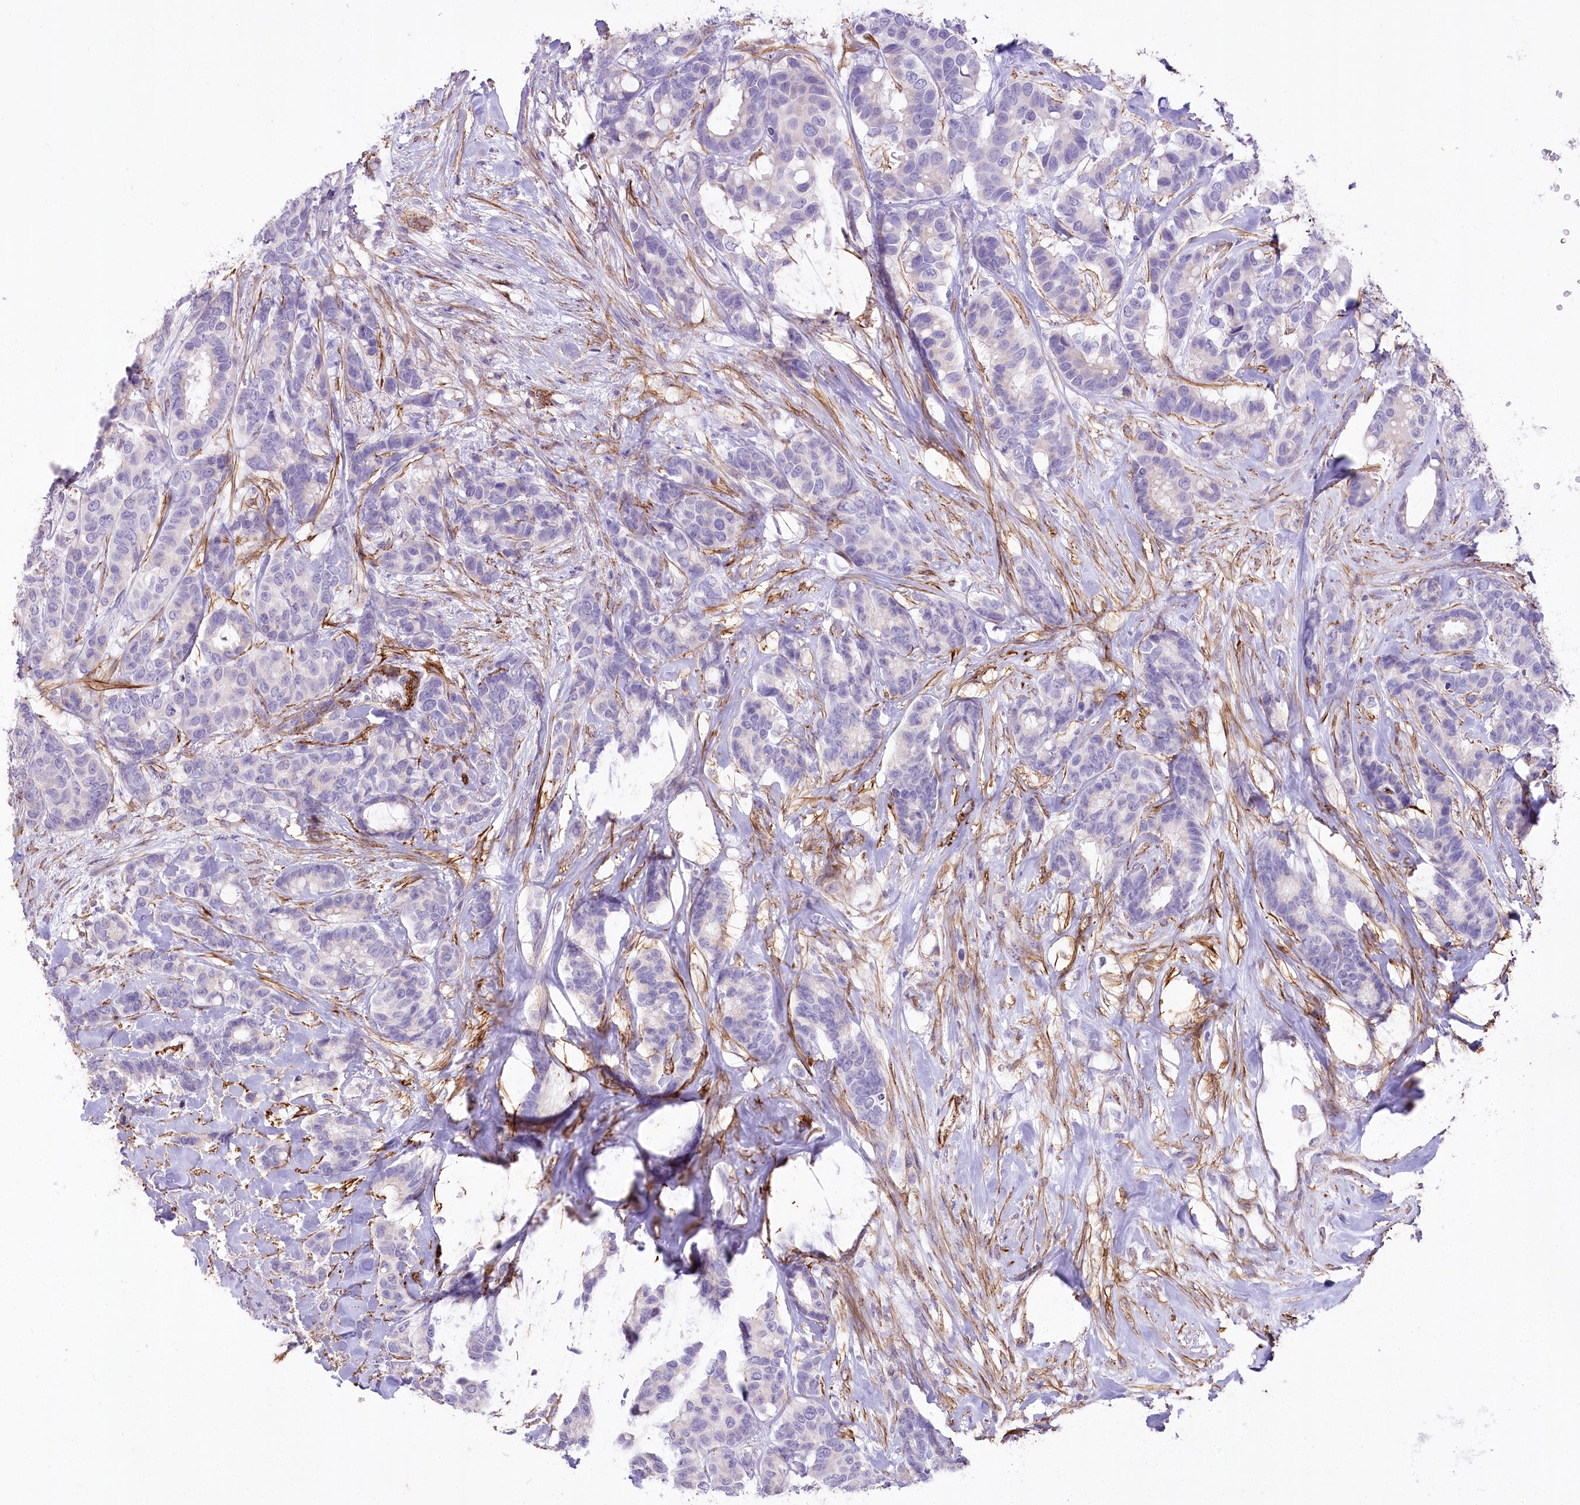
{"staining": {"intensity": "negative", "quantity": "none", "location": "none"}, "tissue": "breast cancer", "cell_type": "Tumor cells", "image_type": "cancer", "snomed": [{"axis": "morphology", "description": "Duct carcinoma"}, {"axis": "topography", "description": "Breast"}], "caption": "DAB immunohistochemical staining of breast cancer (invasive ductal carcinoma) displays no significant staining in tumor cells.", "gene": "SYNPO2", "patient": {"sex": "female", "age": 87}}